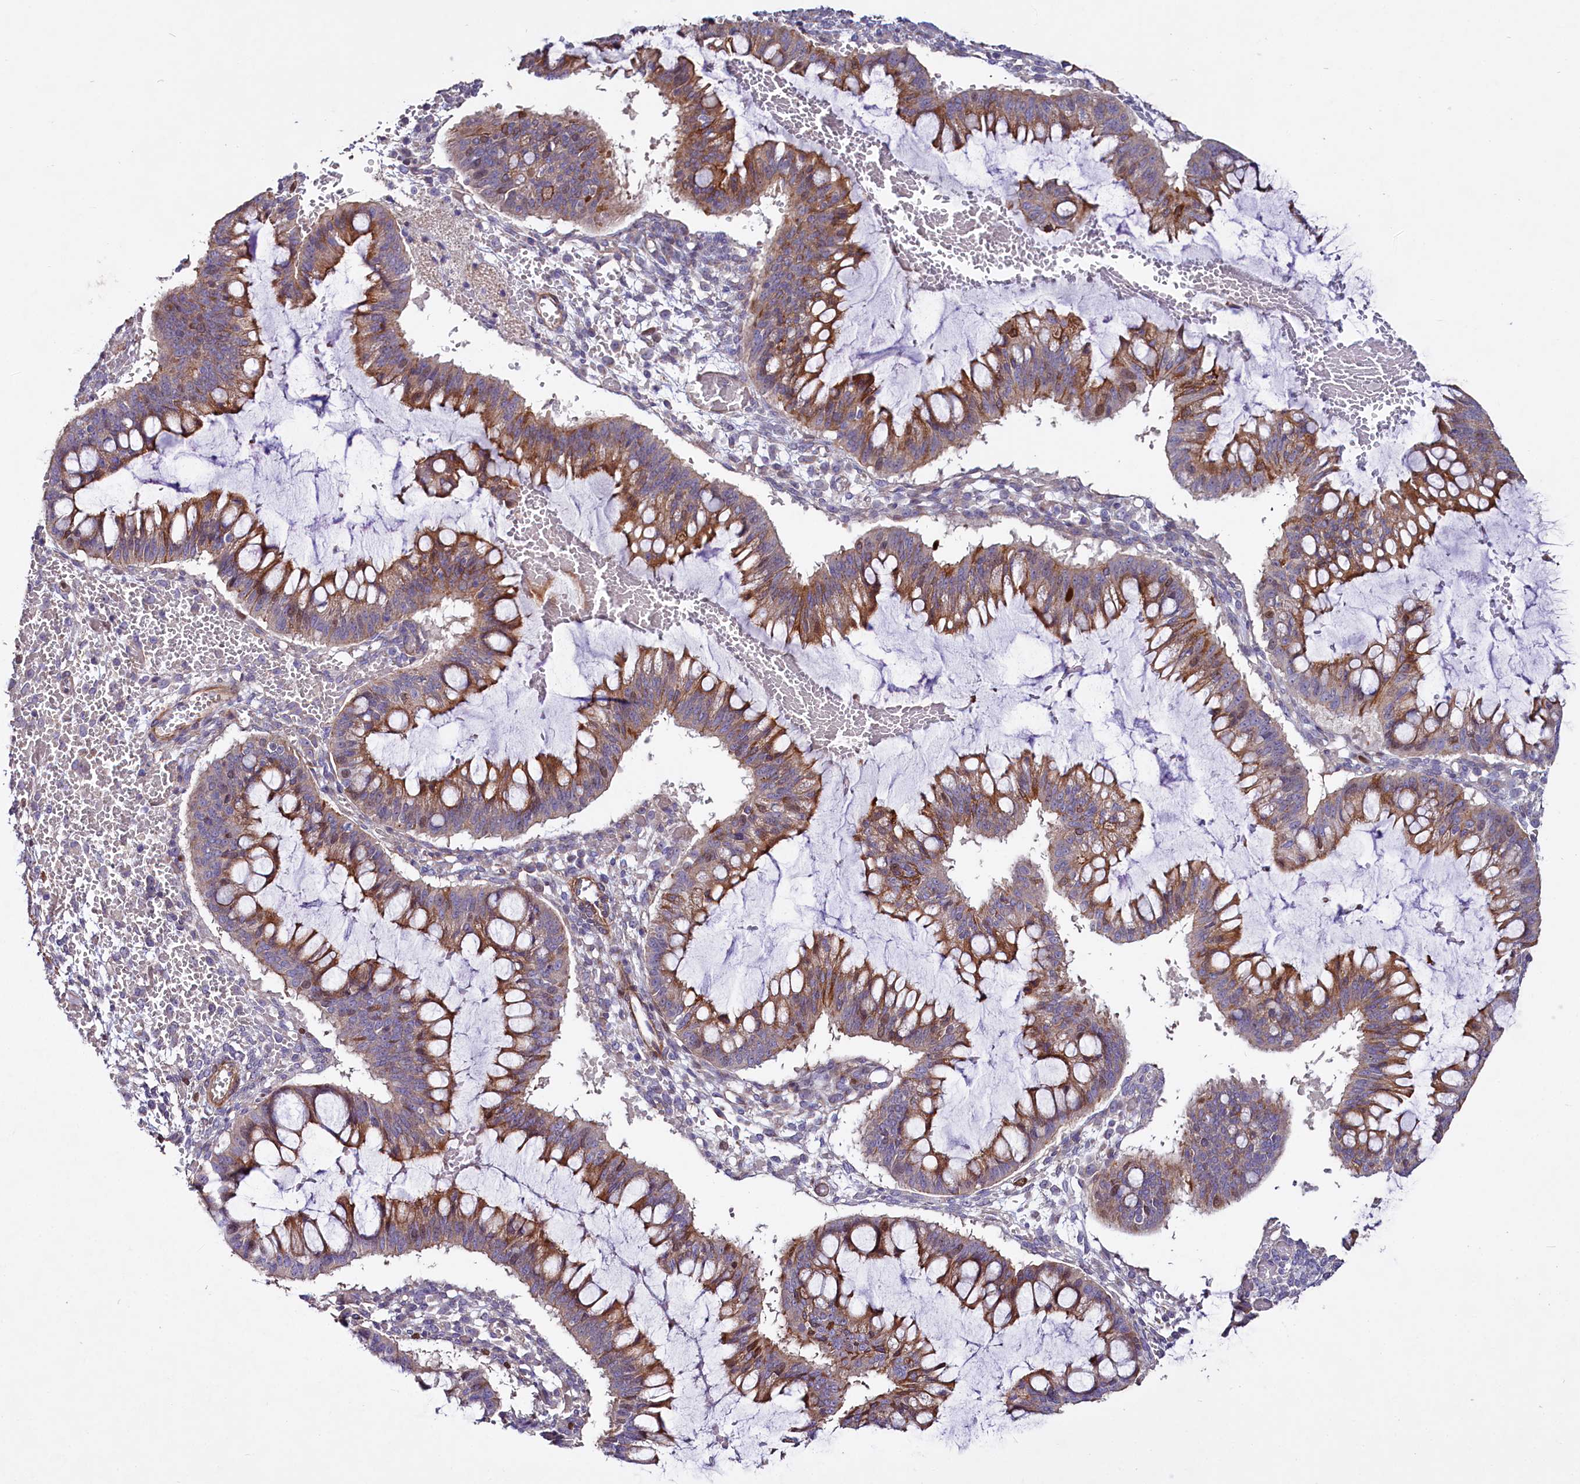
{"staining": {"intensity": "moderate", "quantity": ">75%", "location": "cytoplasmic/membranous"}, "tissue": "ovarian cancer", "cell_type": "Tumor cells", "image_type": "cancer", "snomed": [{"axis": "morphology", "description": "Cystadenocarcinoma, mucinous, NOS"}, {"axis": "topography", "description": "Ovary"}], "caption": "IHC micrograph of human mucinous cystadenocarcinoma (ovarian) stained for a protein (brown), which reveals medium levels of moderate cytoplasmic/membranous staining in approximately >75% of tumor cells.", "gene": "WNT8A", "patient": {"sex": "female", "age": 73}}